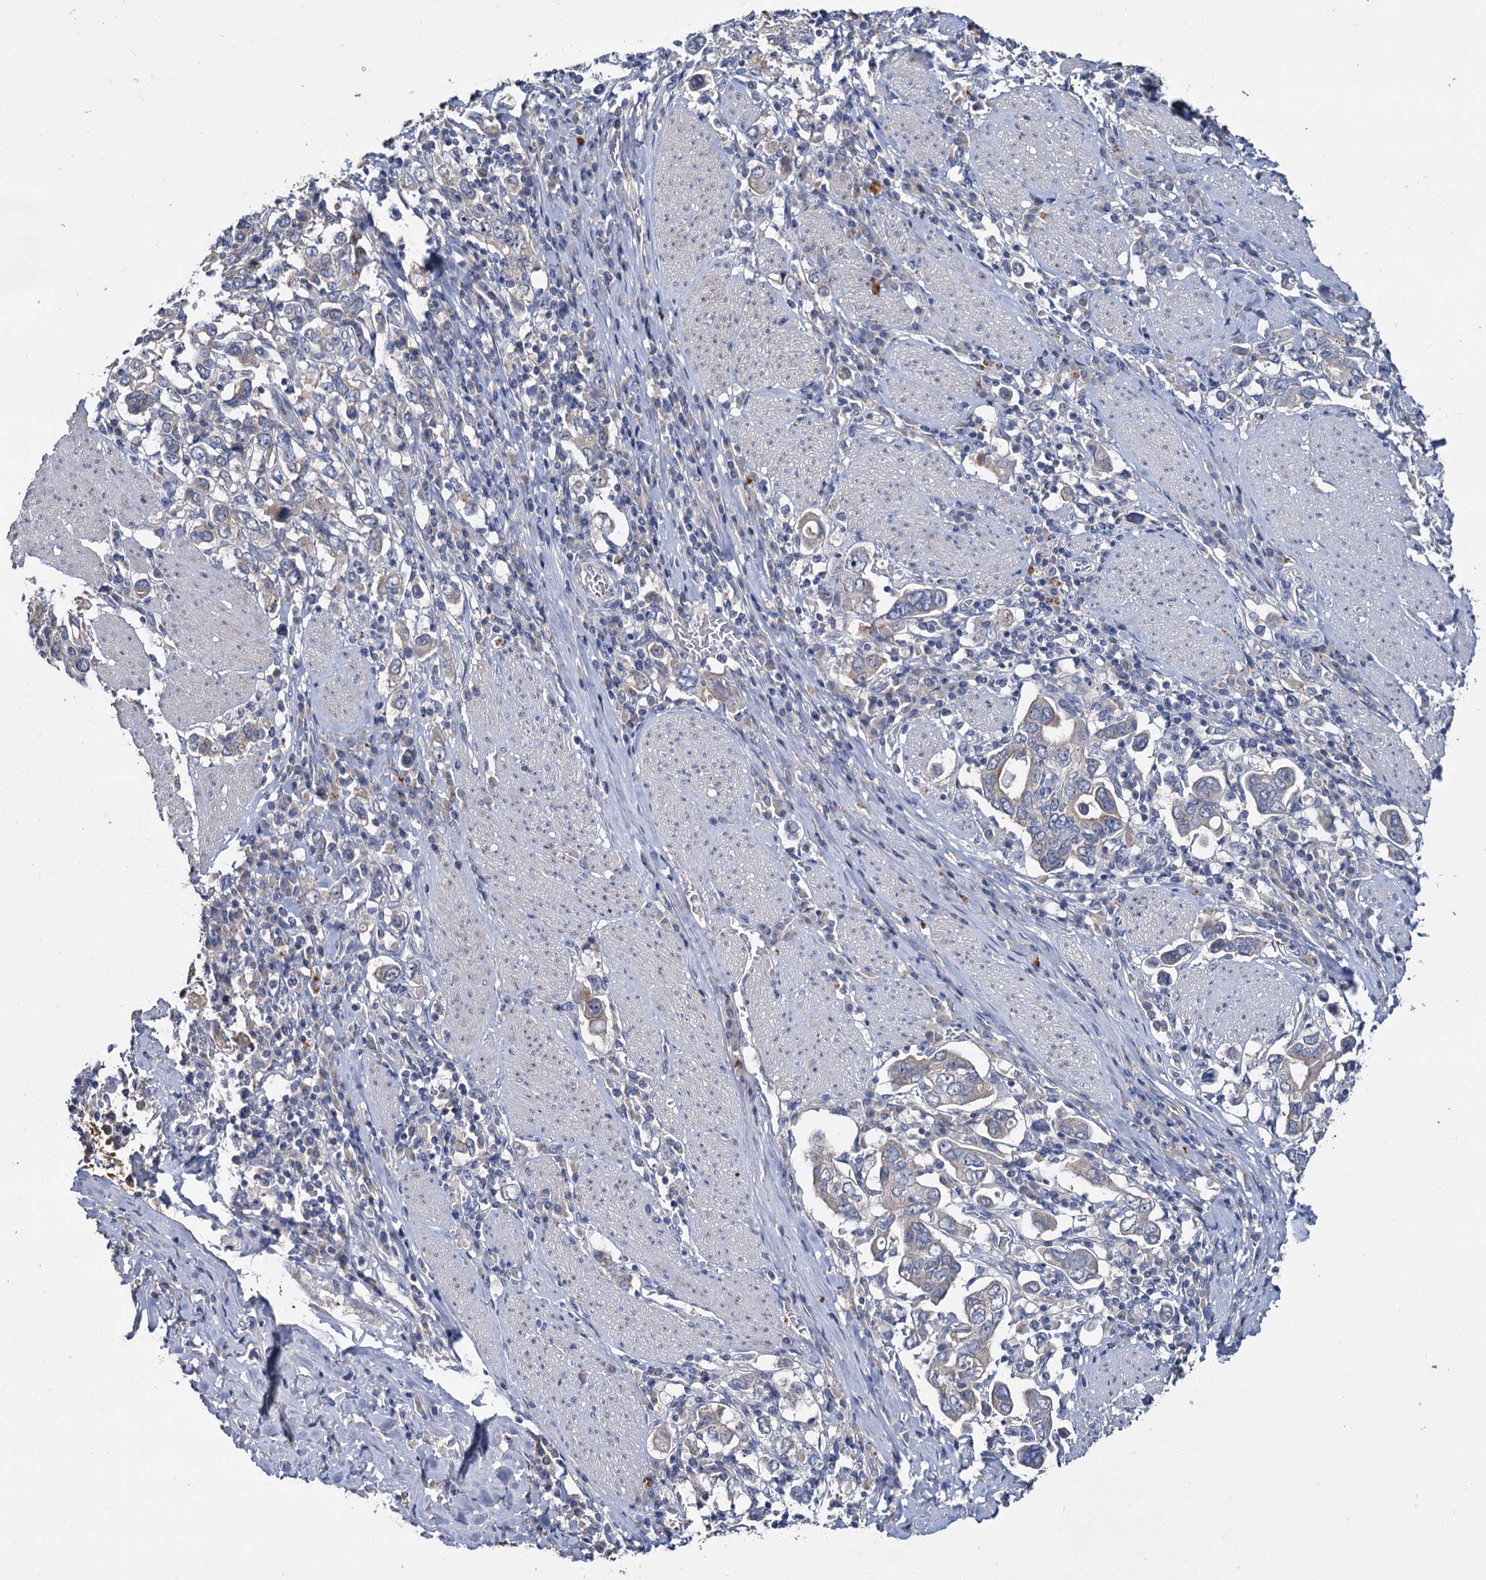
{"staining": {"intensity": "weak", "quantity": "<25%", "location": "cytoplasmic/membranous"}, "tissue": "stomach cancer", "cell_type": "Tumor cells", "image_type": "cancer", "snomed": [{"axis": "morphology", "description": "Adenocarcinoma, NOS"}, {"axis": "topography", "description": "Stomach, upper"}], "caption": "Tumor cells show no significant staining in adenocarcinoma (stomach). The staining is performed using DAB brown chromogen with nuclei counter-stained in using hematoxylin.", "gene": "ATP9A", "patient": {"sex": "male", "age": 62}}